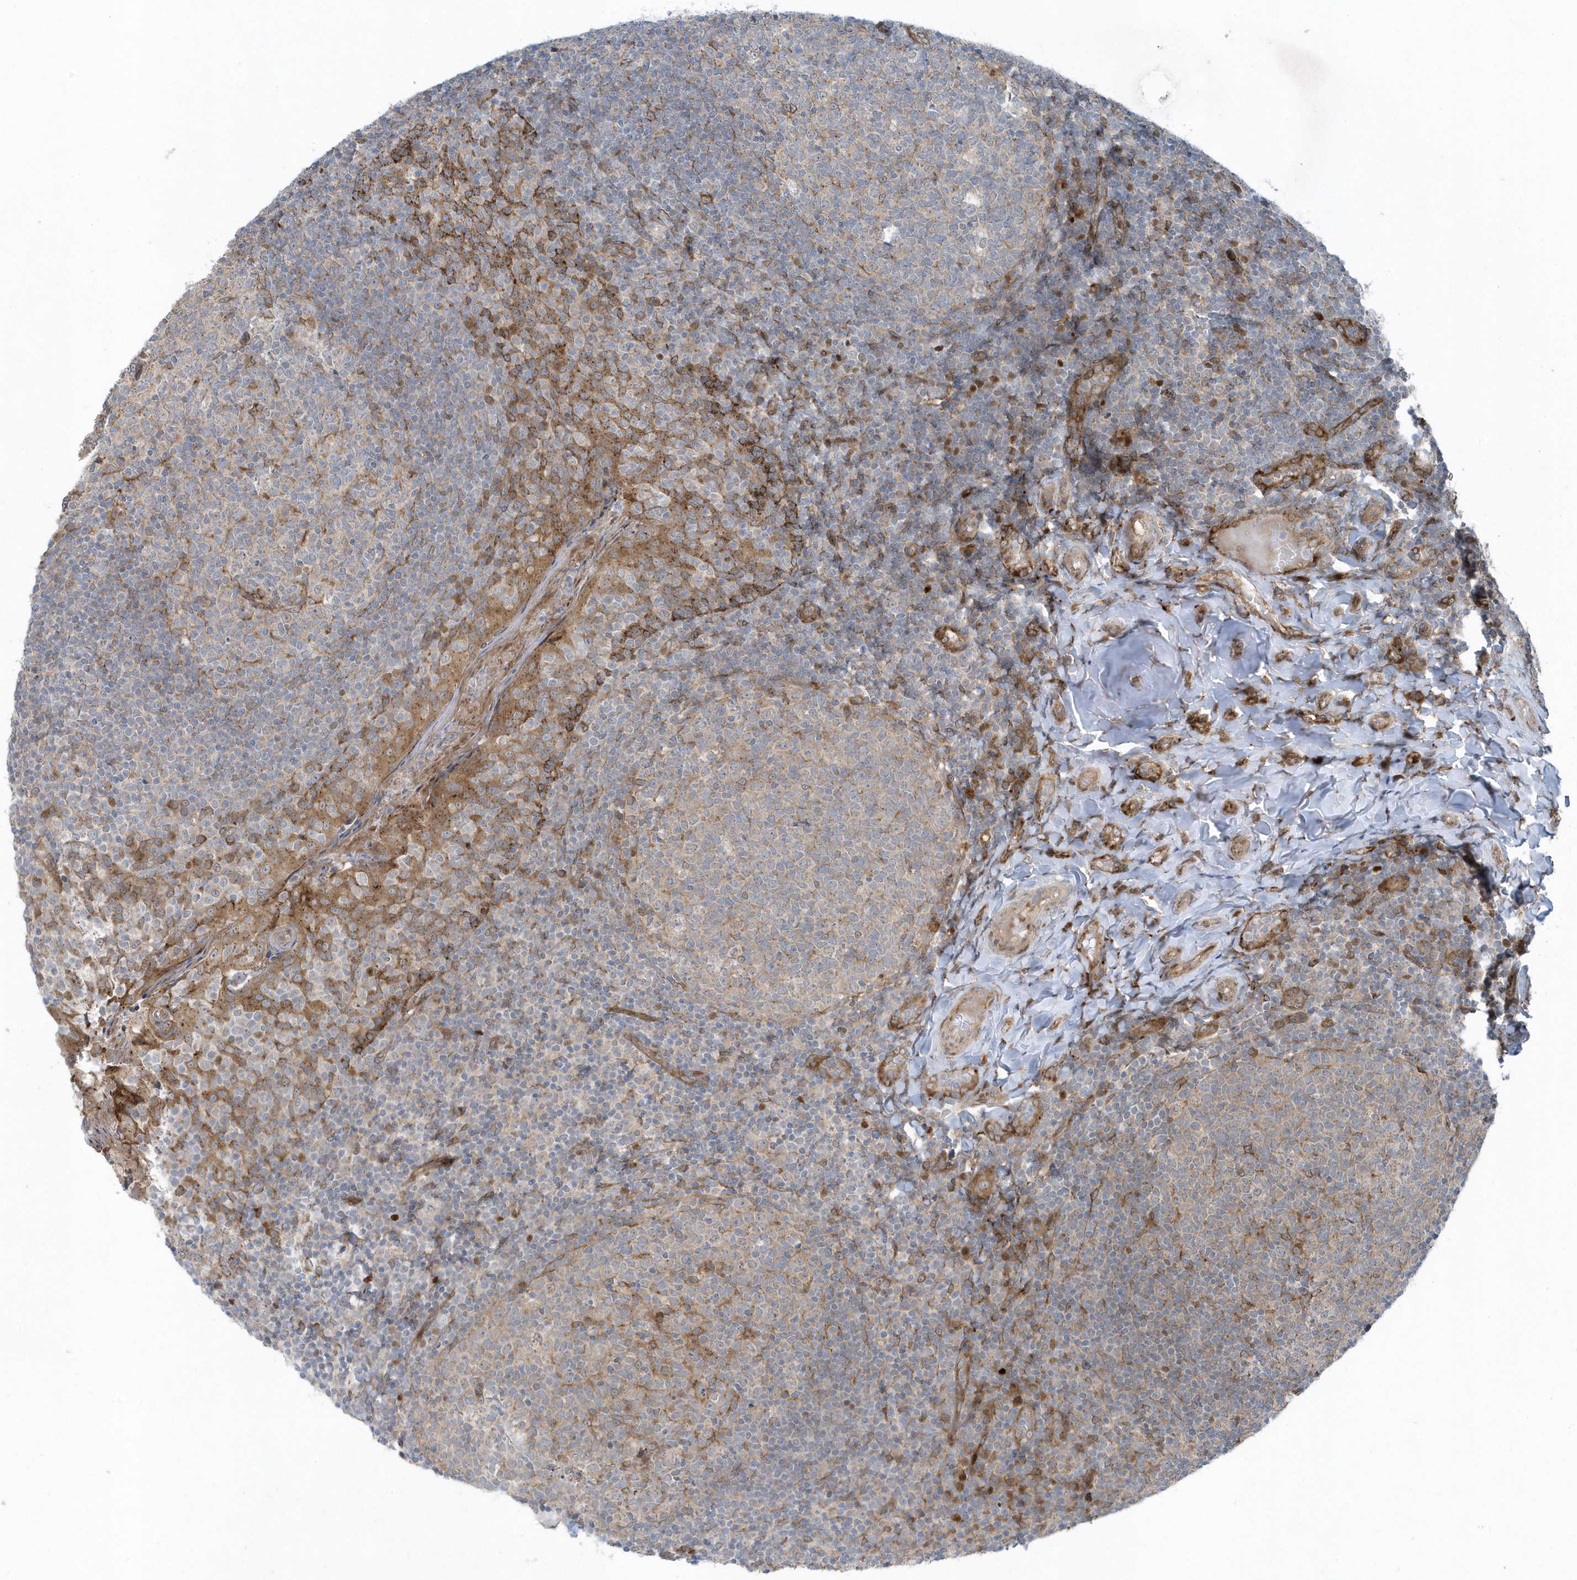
{"staining": {"intensity": "moderate", "quantity": "<25%", "location": "cytoplasmic/membranous"}, "tissue": "tonsil", "cell_type": "Germinal center cells", "image_type": "normal", "snomed": [{"axis": "morphology", "description": "Normal tissue, NOS"}, {"axis": "topography", "description": "Tonsil"}], "caption": "Immunohistochemical staining of benign tonsil demonstrates low levels of moderate cytoplasmic/membranous staining in about <25% of germinal center cells.", "gene": "FAM98A", "patient": {"sex": "female", "age": 19}}